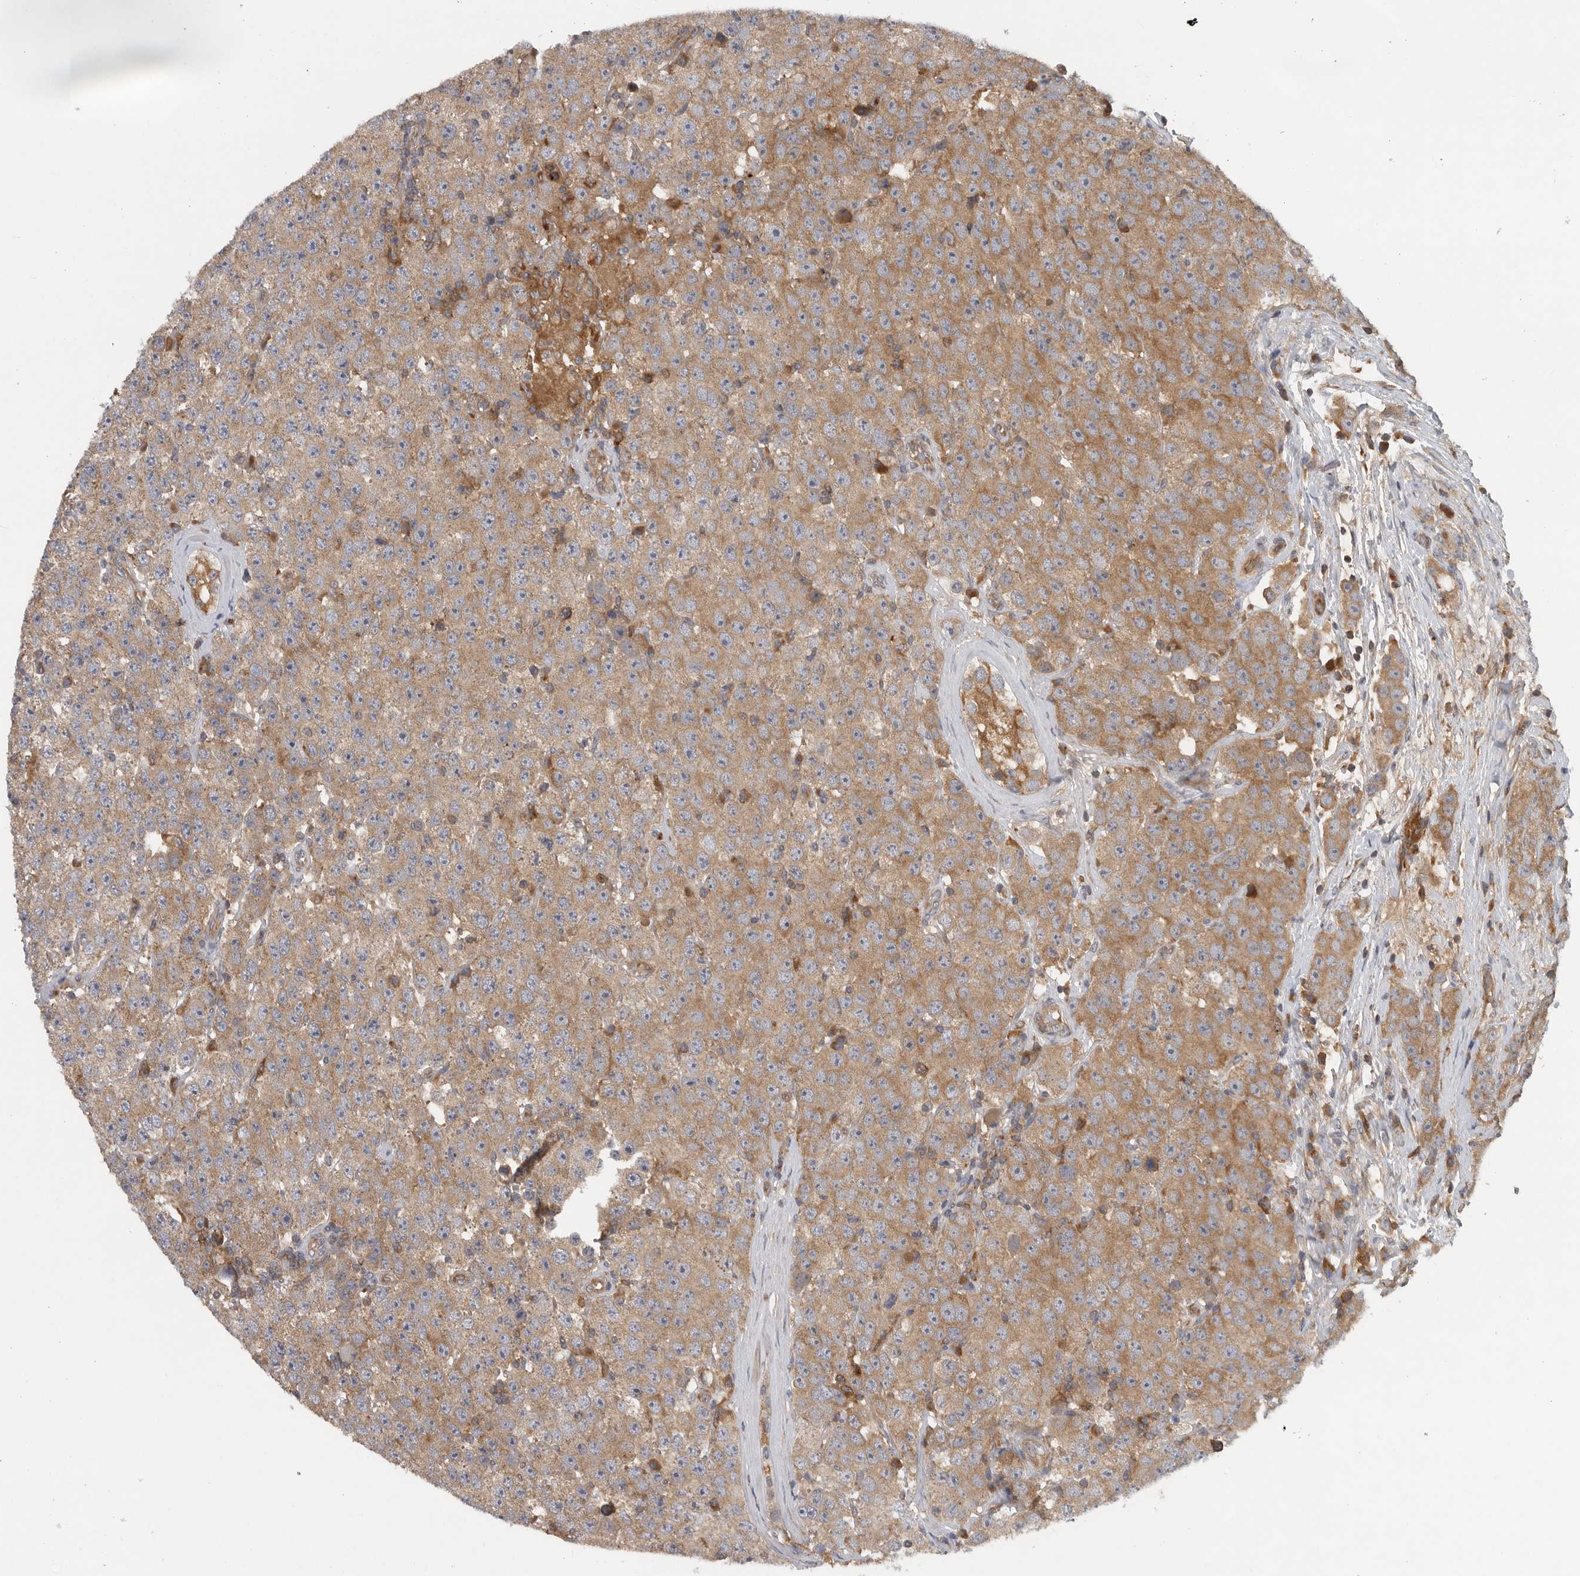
{"staining": {"intensity": "moderate", "quantity": ">75%", "location": "cytoplasmic/membranous"}, "tissue": "testis cancer", "cell_type": "Tumor cells", "image_type": "cancer", "snomed": [{"axis": "morphology", "description": "Seminoma, NOS"}, {"axis": "morphology", "description": "Carcinoma, Embryonal, NOS"}, {"axis": "topography", "description": "Testis"}], "caption": "Testis embryonal carcinoma stained with DAB IHC shows medium levels of moderate cytoplasmic/membranous expression in approximately >75% of tumor cells.", "gene": "C1orf109", "patient": {"sex": "male", "age": 28}}